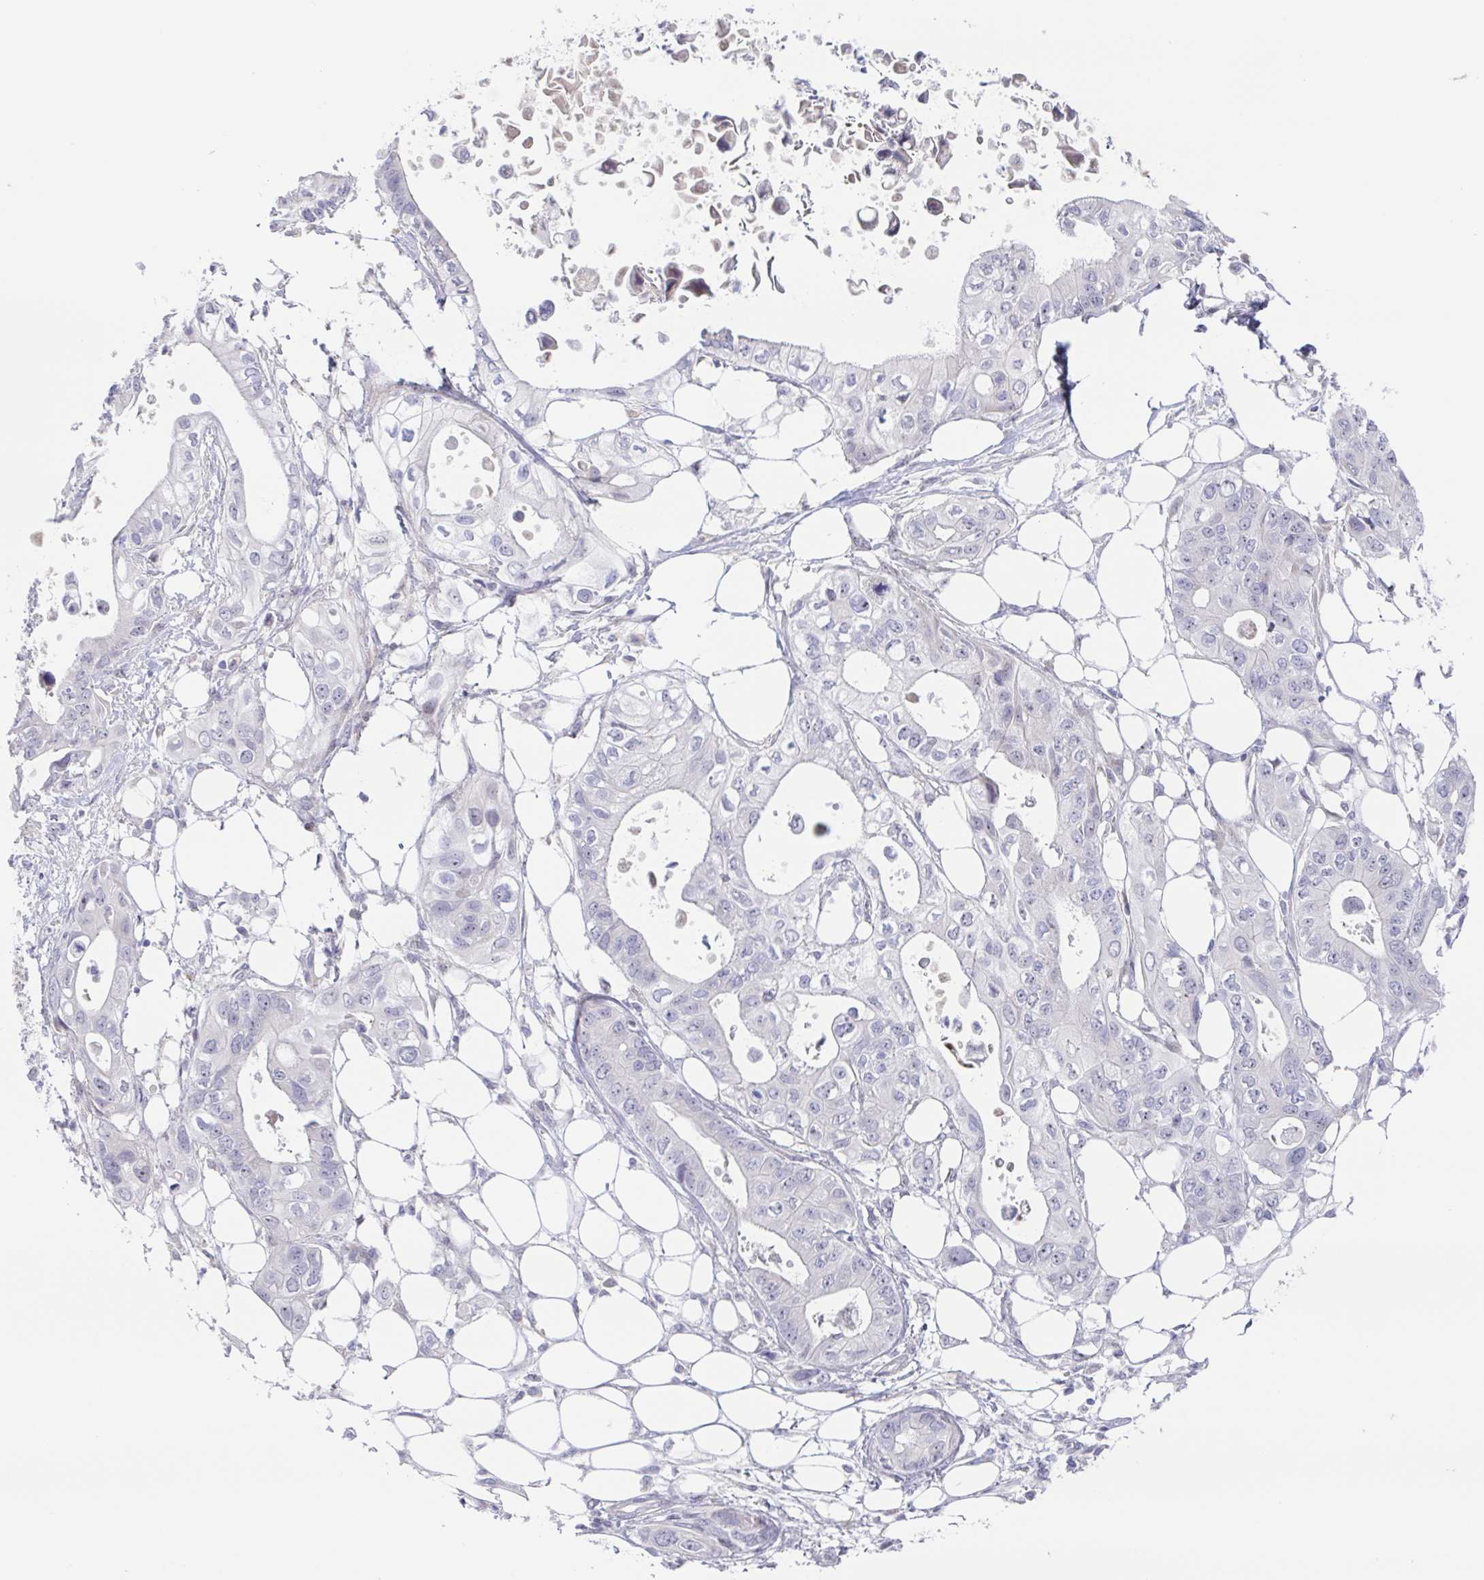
{"staining": {"intensity": "negative", "quantity": "none", "location": "none"}, "tissue": "pancreatic cancer", "cell_type": "Tumor cells", "image_type": "cancer", "snomed": [{"axis": "morphology", "description": "Adenocarcinoma, NOS"}, {"axis": "topography", "description": "Pancreas"}], "caption": "The immunohistochemistry (IHC) micrograph has no significant expression in tumor cells of pancreatic cancer tissue.", "gene": "POU2F3", "patient": {"sex": "female", "age": 63}}